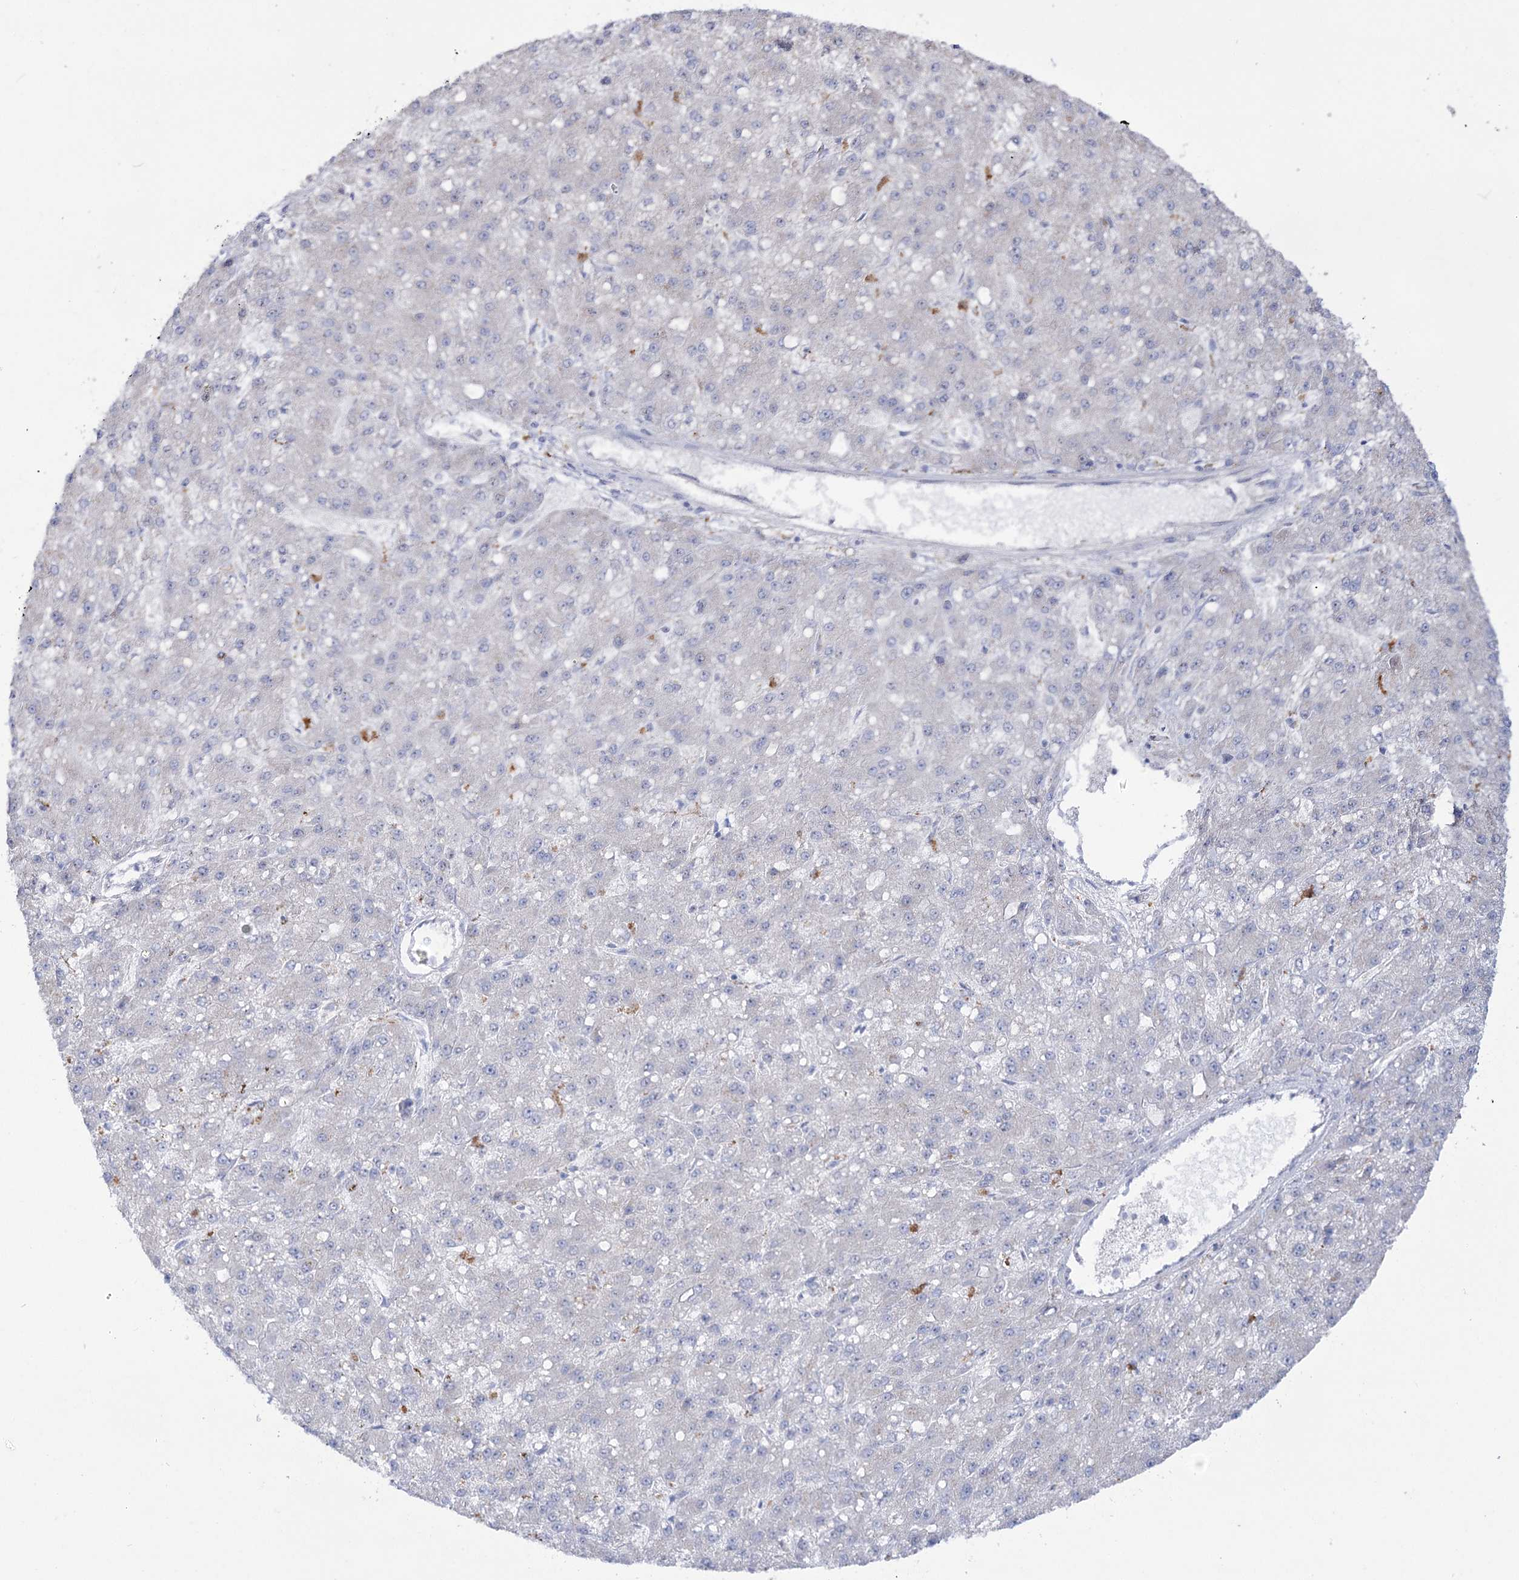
{"staining": {"intensity": "negative", "quantity": "none", "location": "none"}, "tissue": "liver cancer", "cell_type": "Tumor cells", "image_type": "cancer", "snomed": [{"axis": "morphology", "description": "Carcinoma, Hepatocellular, NOS"}, {"axis": "topography", "description": "Liver"}], "caption": "Immunohistochemistry (IHC) image of human liver cancer stained for a protein (brown), which shows no expression in tumor cells.", "gene": "NAGLU", "patient": {"sex": "male", "age": 67}}